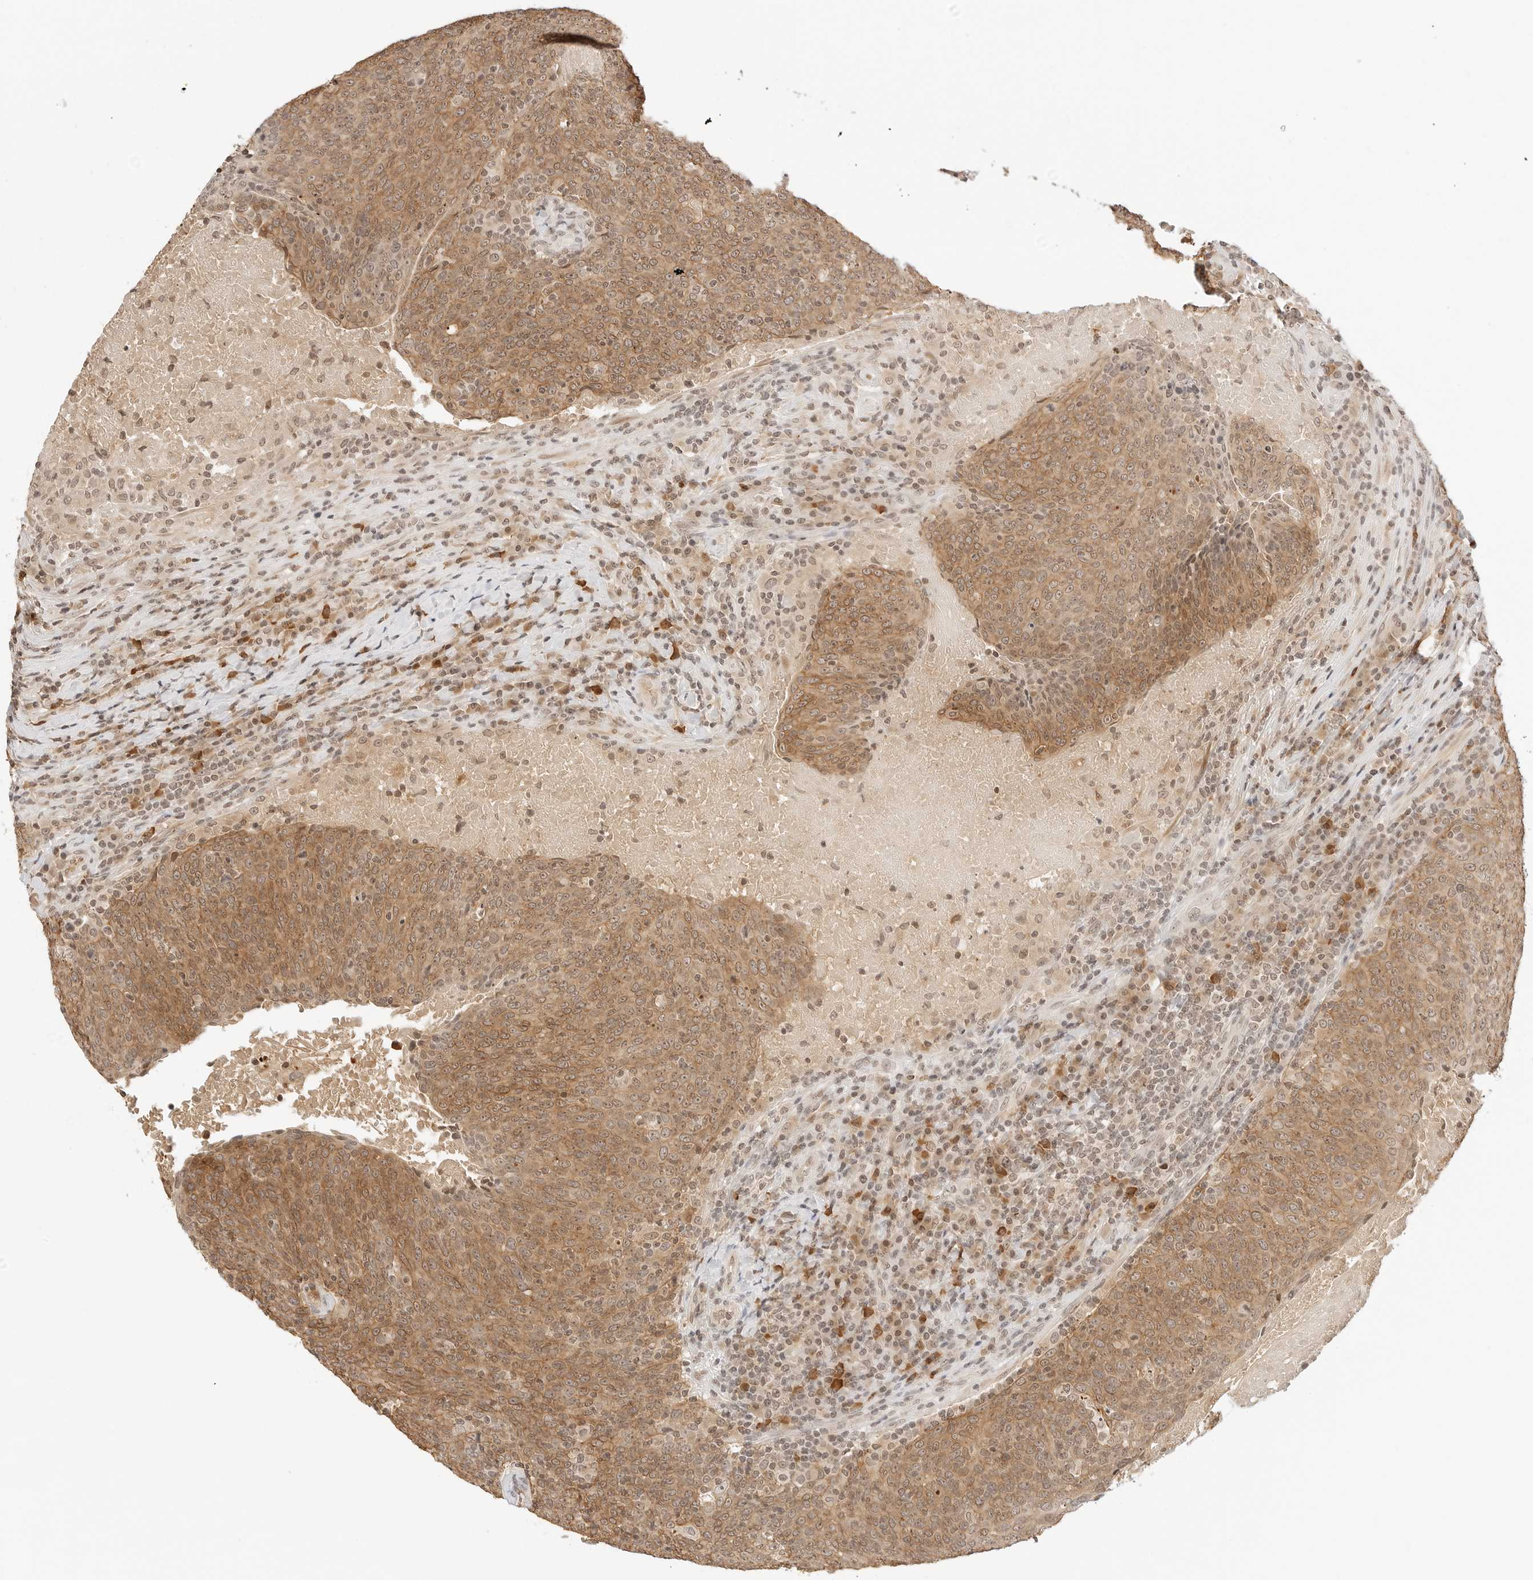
{"staining": {"intensity": "moderate", "quantity": ">75%", "location": "cytoplasmic/membranous"}, "tissue": "head and neck cancer", "cell_type": "Tumor cells", "image_type": "cancer", "snomed": [{"axis": "morphology", "description": "Squamous cell carcinoma, NOS"}, {"axis": "morphology", "description": "Squamous cell carcinoma, metastatic, NOS"}, {"axis": "topography", "description": "Lymph node"}, {"axis": "topography", "description": "Head-Neck"}], "caption": "The histopathology image shows staining of head and neck cancer (metastatic squamous cell carcinoma), revealing moderate cytoplasmic/membranous protein staining (brown color) within tumor cells. (Brightfield microscopy of DAB IHC at high magnification).", "gene": "SEPTIN4", "patient": {"sex": "male", "age": 62}}